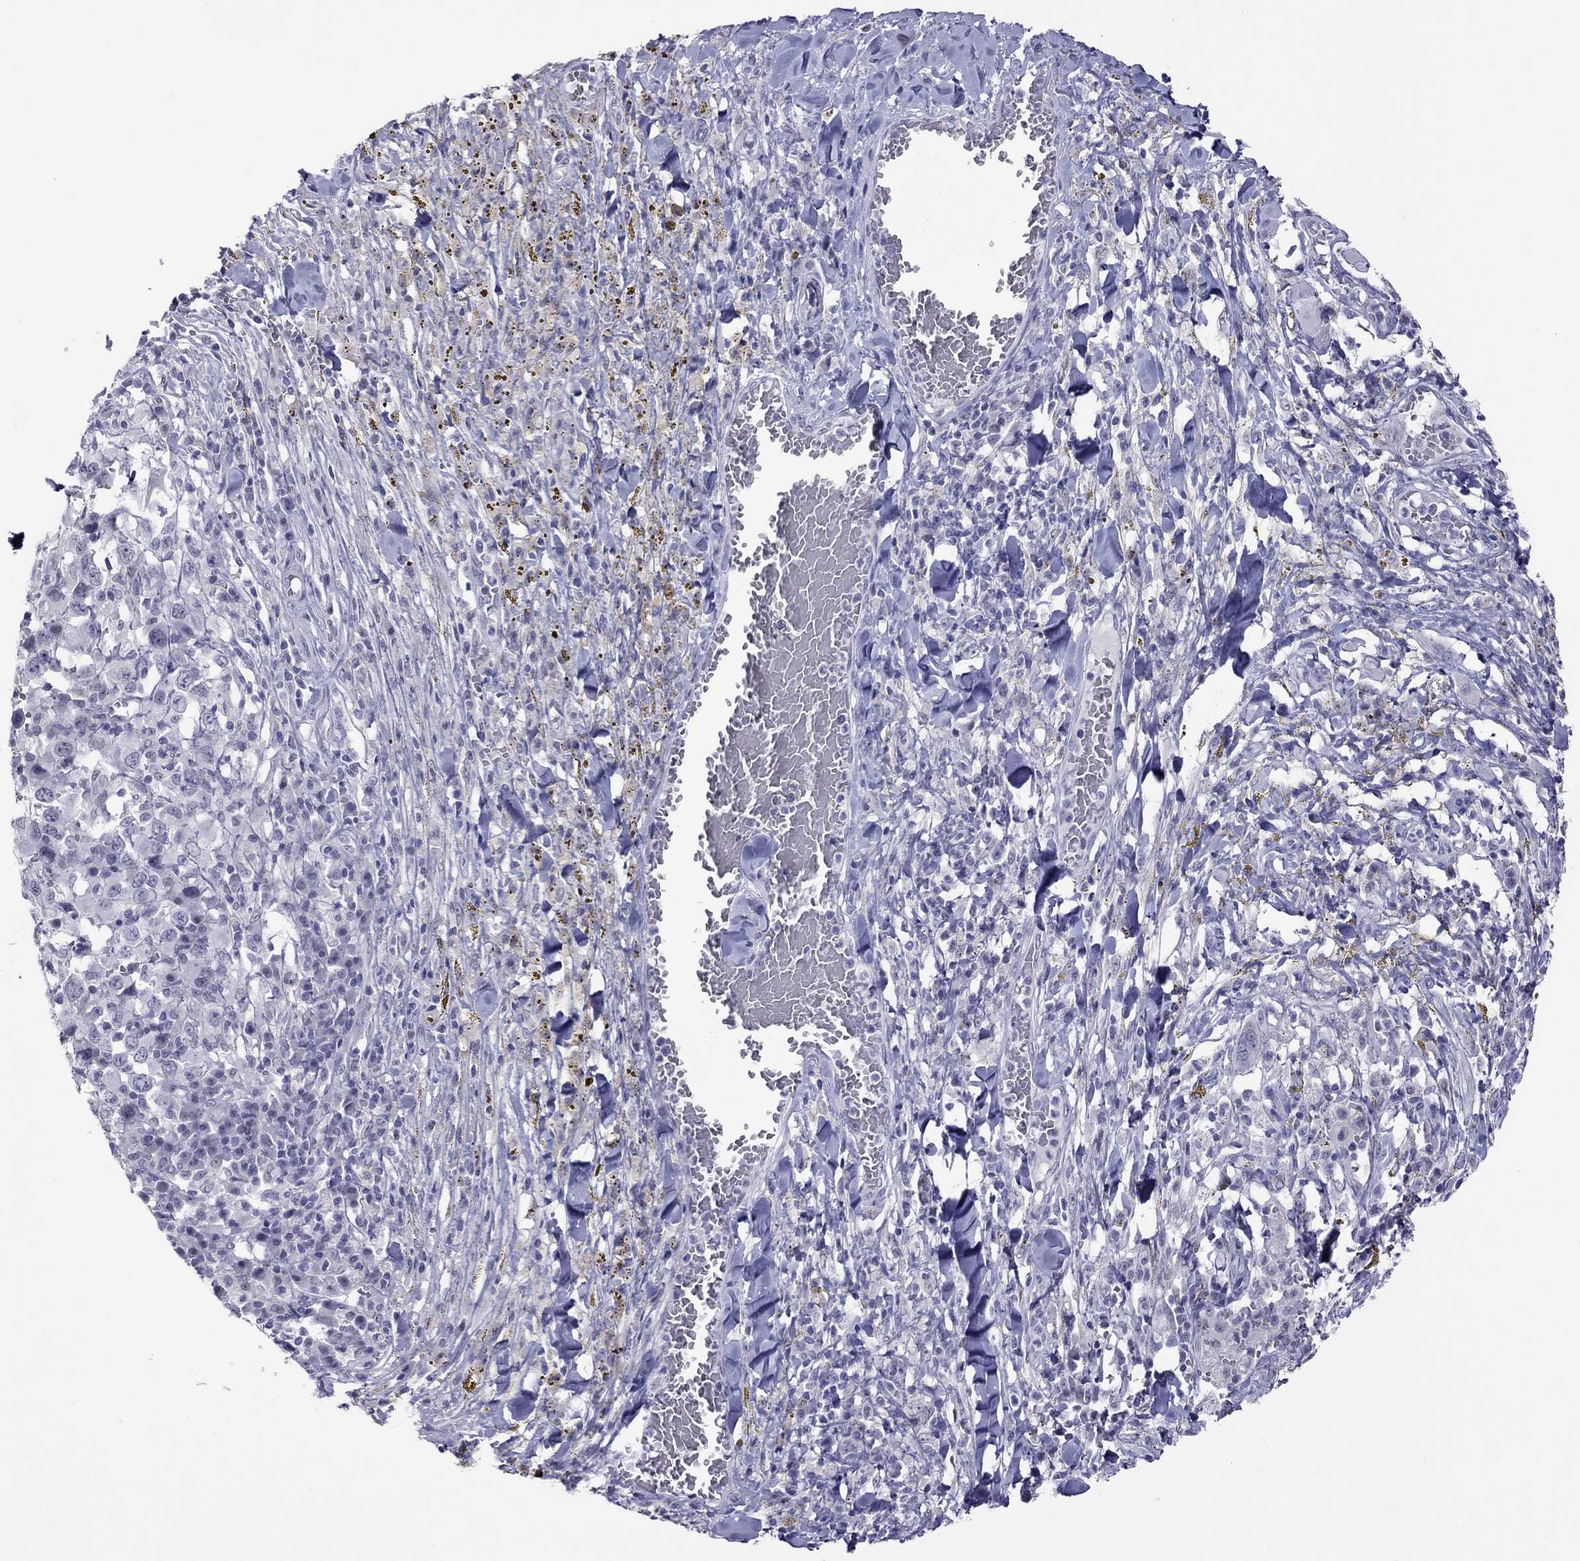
{"staining": {"intensity": "negative", "quantity": "none", "location": "none"}, "tissue": "melanoma", "cell_type": "Tumor cells", "image_type": "cancer", "snomed": [{"axis": "morphology", "description": "Malignant melanoma, NOS"}, {"axis": "topography", "description": "Skin"}], "caption": "Tumor cells are negative for brown protein staining in melanoma. The staining was performed using DAB to visualize the protein expression in brown, while the nuclei were stained in blue with hematoxylin (Magnification: 20x).", "gene": "CHRNB3", "patient": {"sex": "female", "age": 91}}